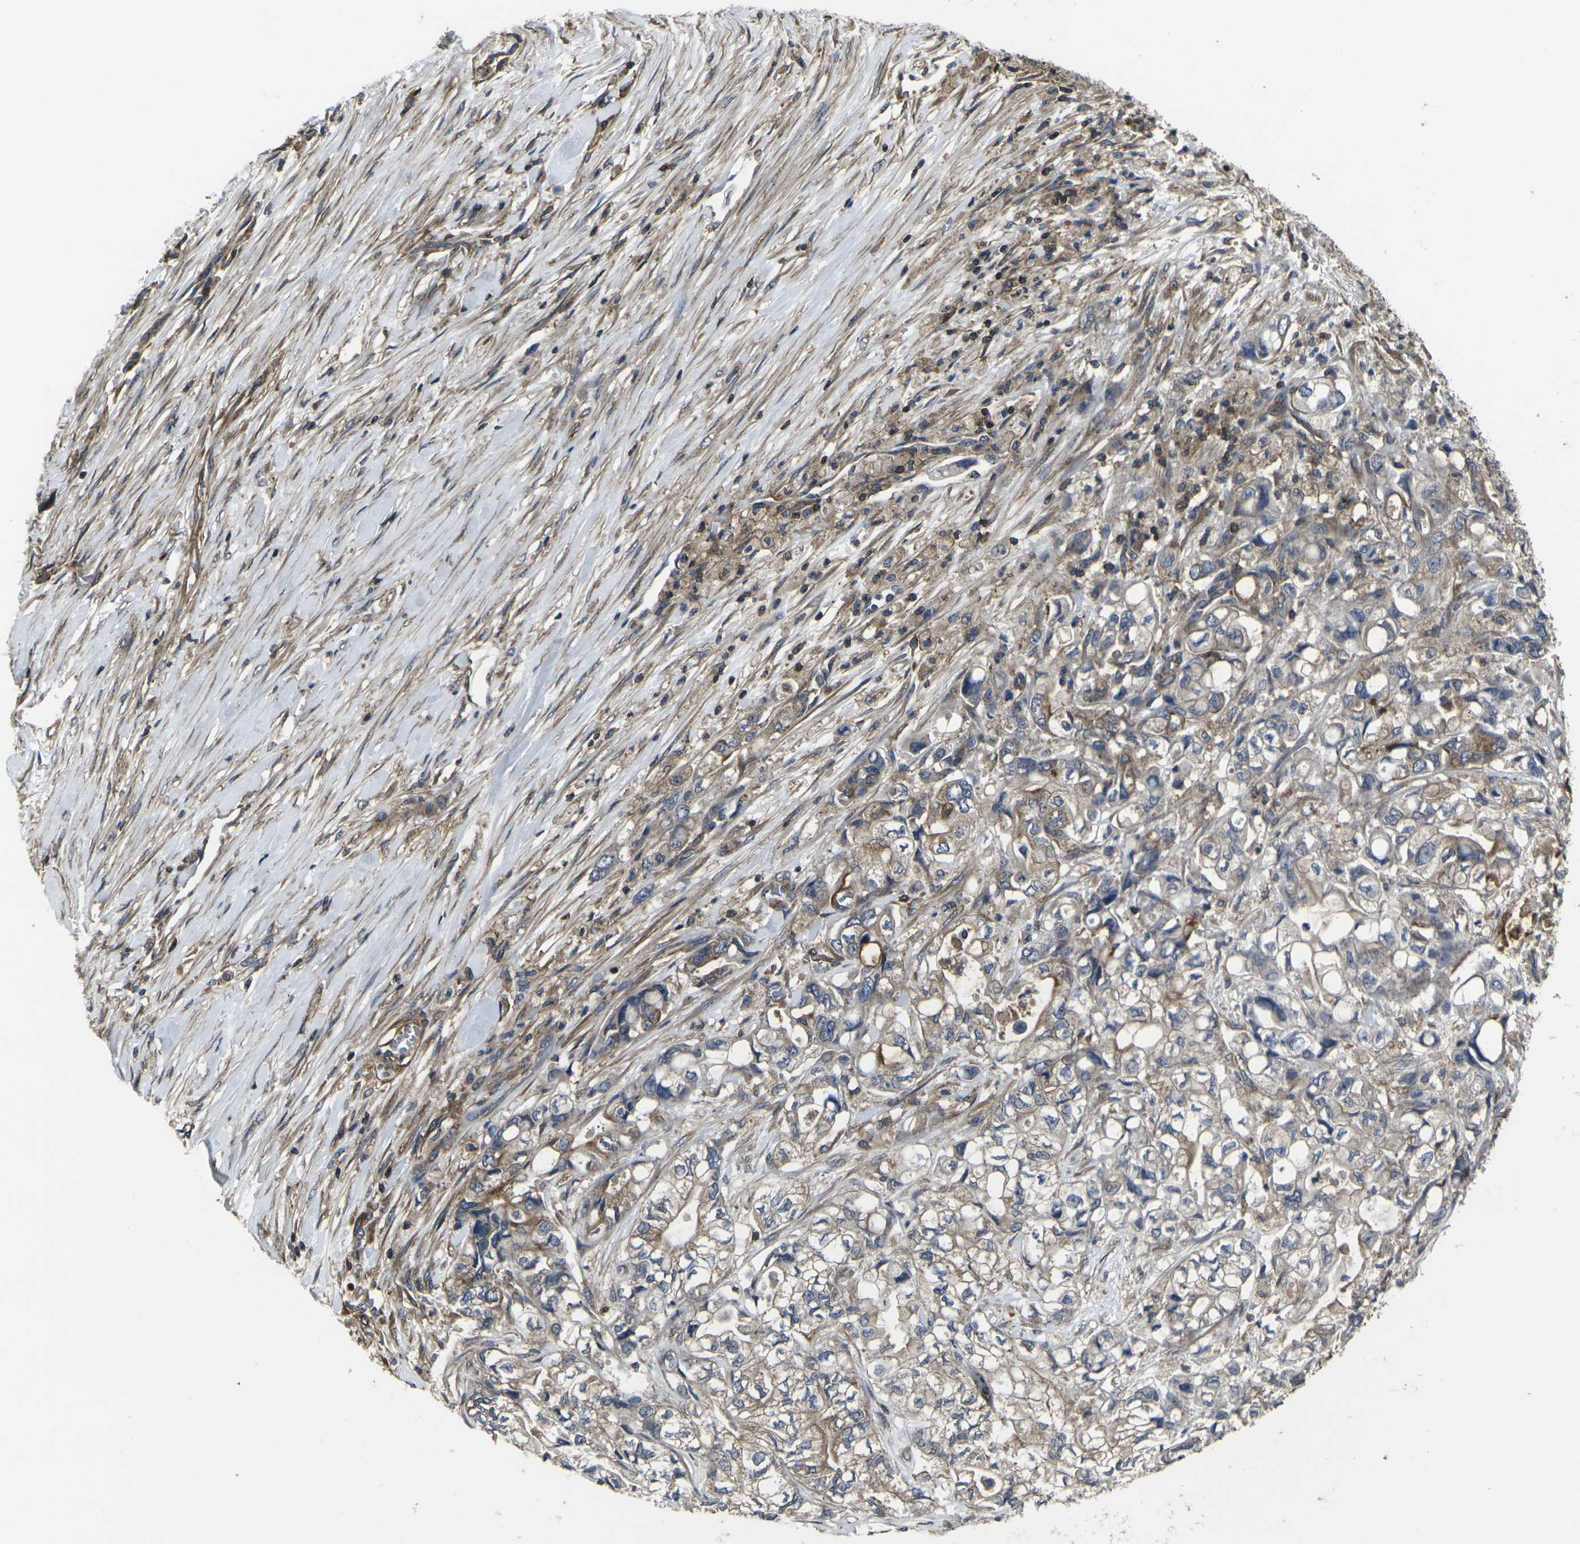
{"staining": {"intensity": "weak", "quantity": ">75%", "location": "cytoplasmic/membranous"}, "tissue": "pancreatic cancer", "cell_type": "Tumor cells", "image_type": "cancer", "snomed": [{"axis": "morphology", "description": "Adenocarcinoma, NOS"}, {"axis": "topography", "description": "Pancreas"}], "caption": "Immunohistochemical staining of human pancreatic cancer (adenocarcinoma) exhibits low levels of weak cytoplasmic/membranous positivity in about >75% of tumor cells.", "gene": "PRKACB", "patient": {"sex": "male", "age": 79}}